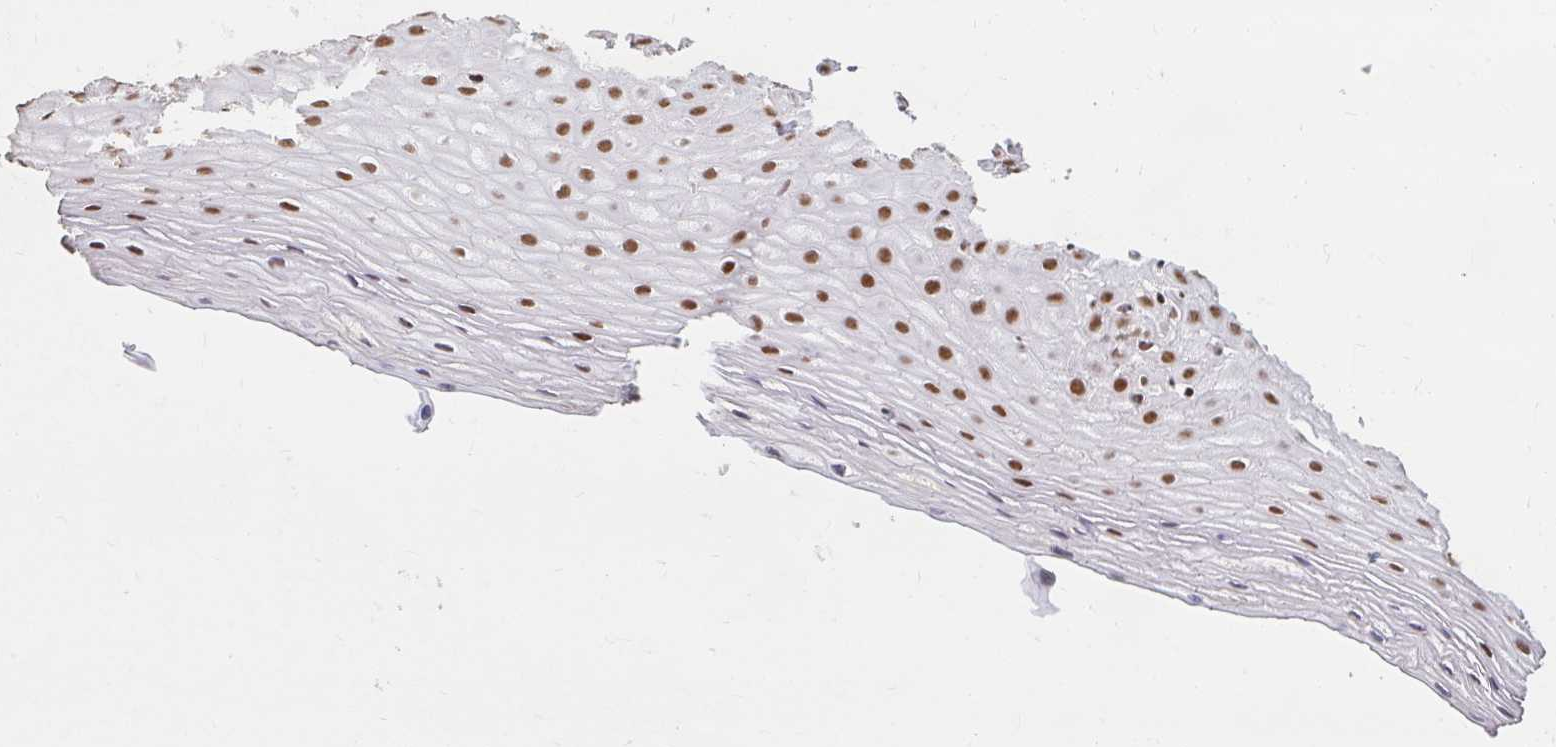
{"staining": {"intensity": "moderate", "quantity": ">75%", "location": "nuclear"}, "tissue": "cervix", "cell_type": "Glandular cells", "image_type": "normal", "snomed": [{"axis": "morphology", "description": "Normal tissue, NOS"}, {"axis": "topography", "description": "Cervix"}], "caption": "Normal cervix displays moderate nuclear positivity in about >75% of glandular cells.", "gene": "SRSF10", "patient": {"sex": "female", "age": 36}}